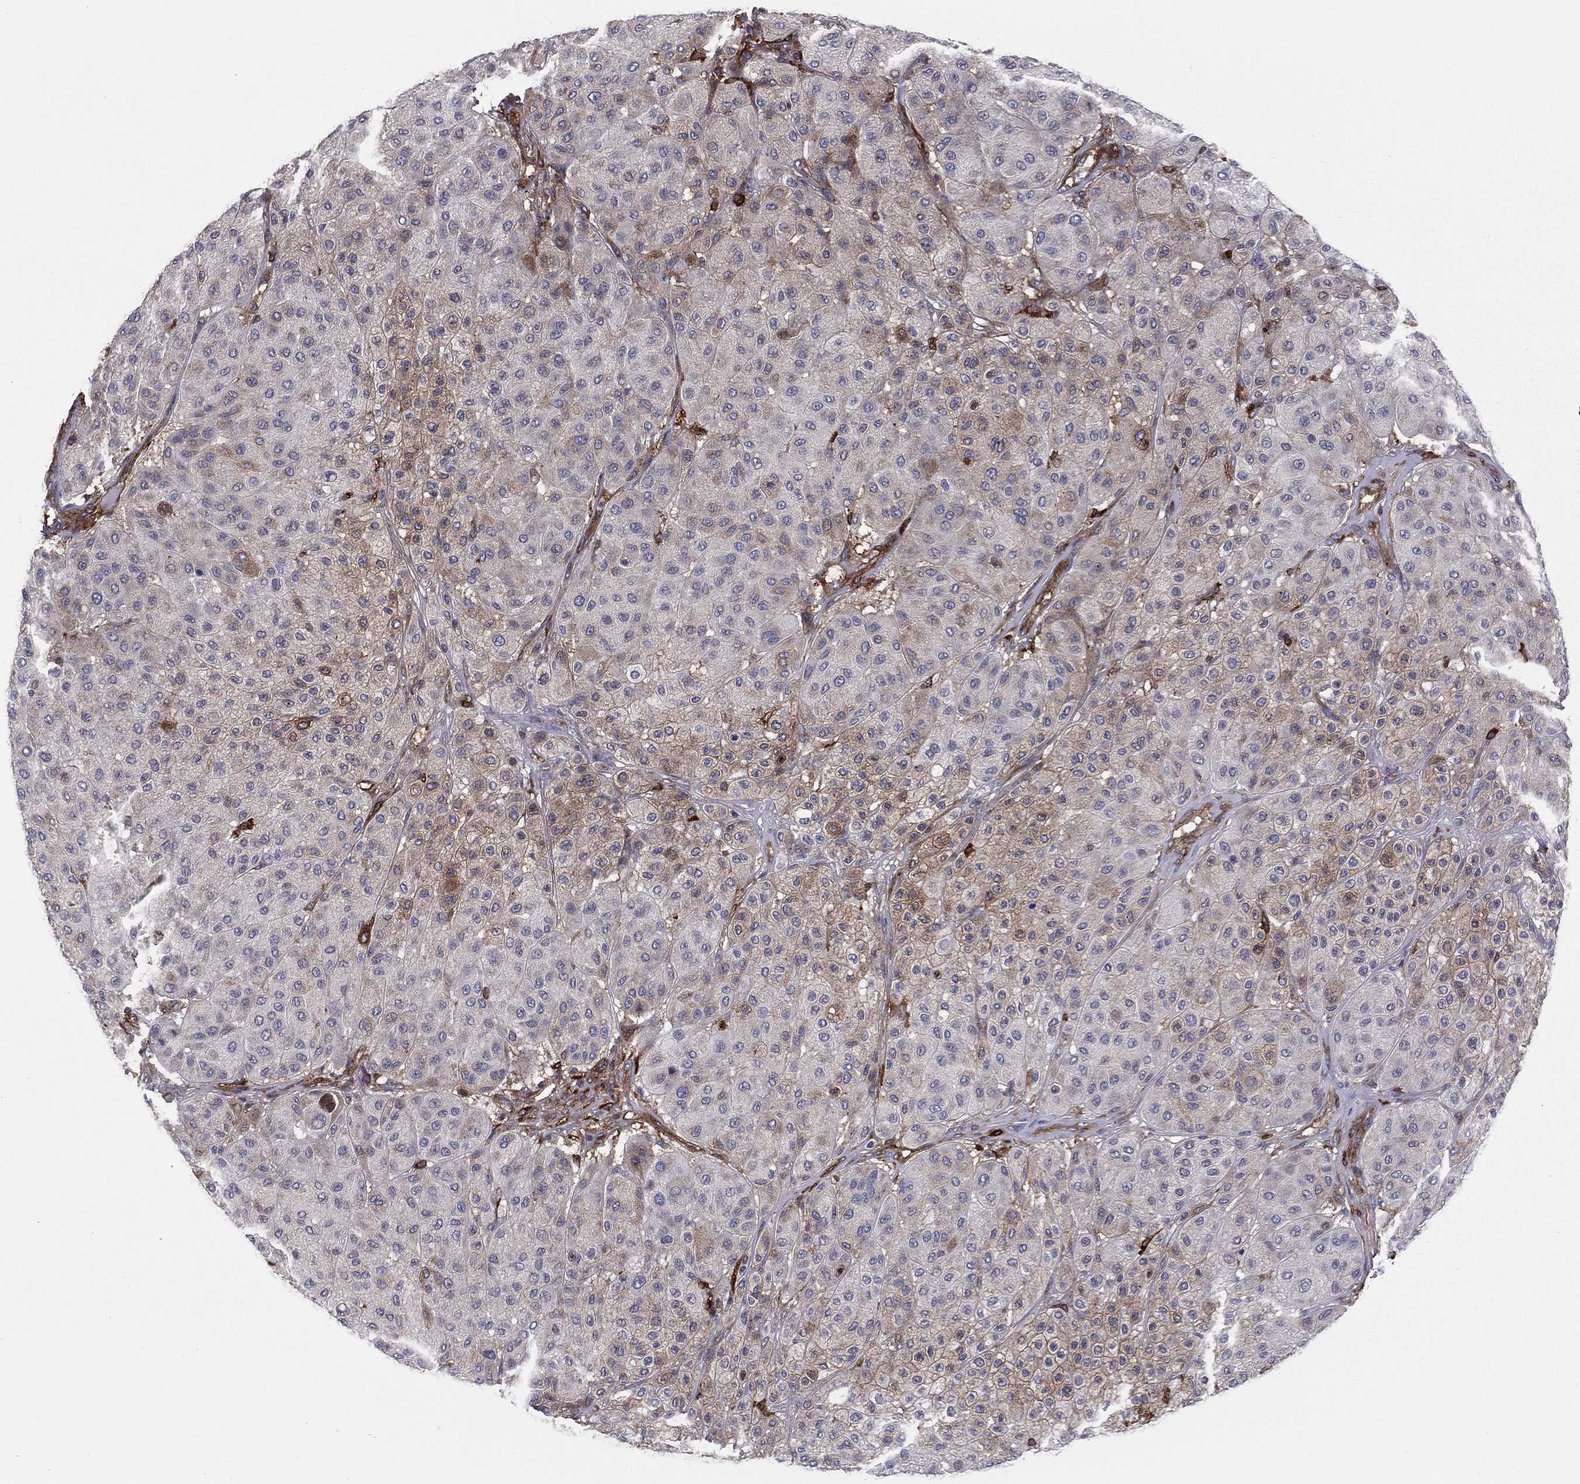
{"staining": {"intensity": "weak", "quantity": "<25%", "location": "cytoplasmic/membranous"}, "tissue": "melanoma", "cell_type": "Tumor cells", "image_type": "cancer", "snomed": [{"axis": "morphology", "description": "Malignant melanoma, Metastatic site"}, {"axis": "topography", "description": "Smooth muscle"}], "caption": "Immunohistochemistry of melanoma shows no expression in tumor cells.", "gene": "EHBP1L1", "patient": {"sex": "male", "age": 41}}